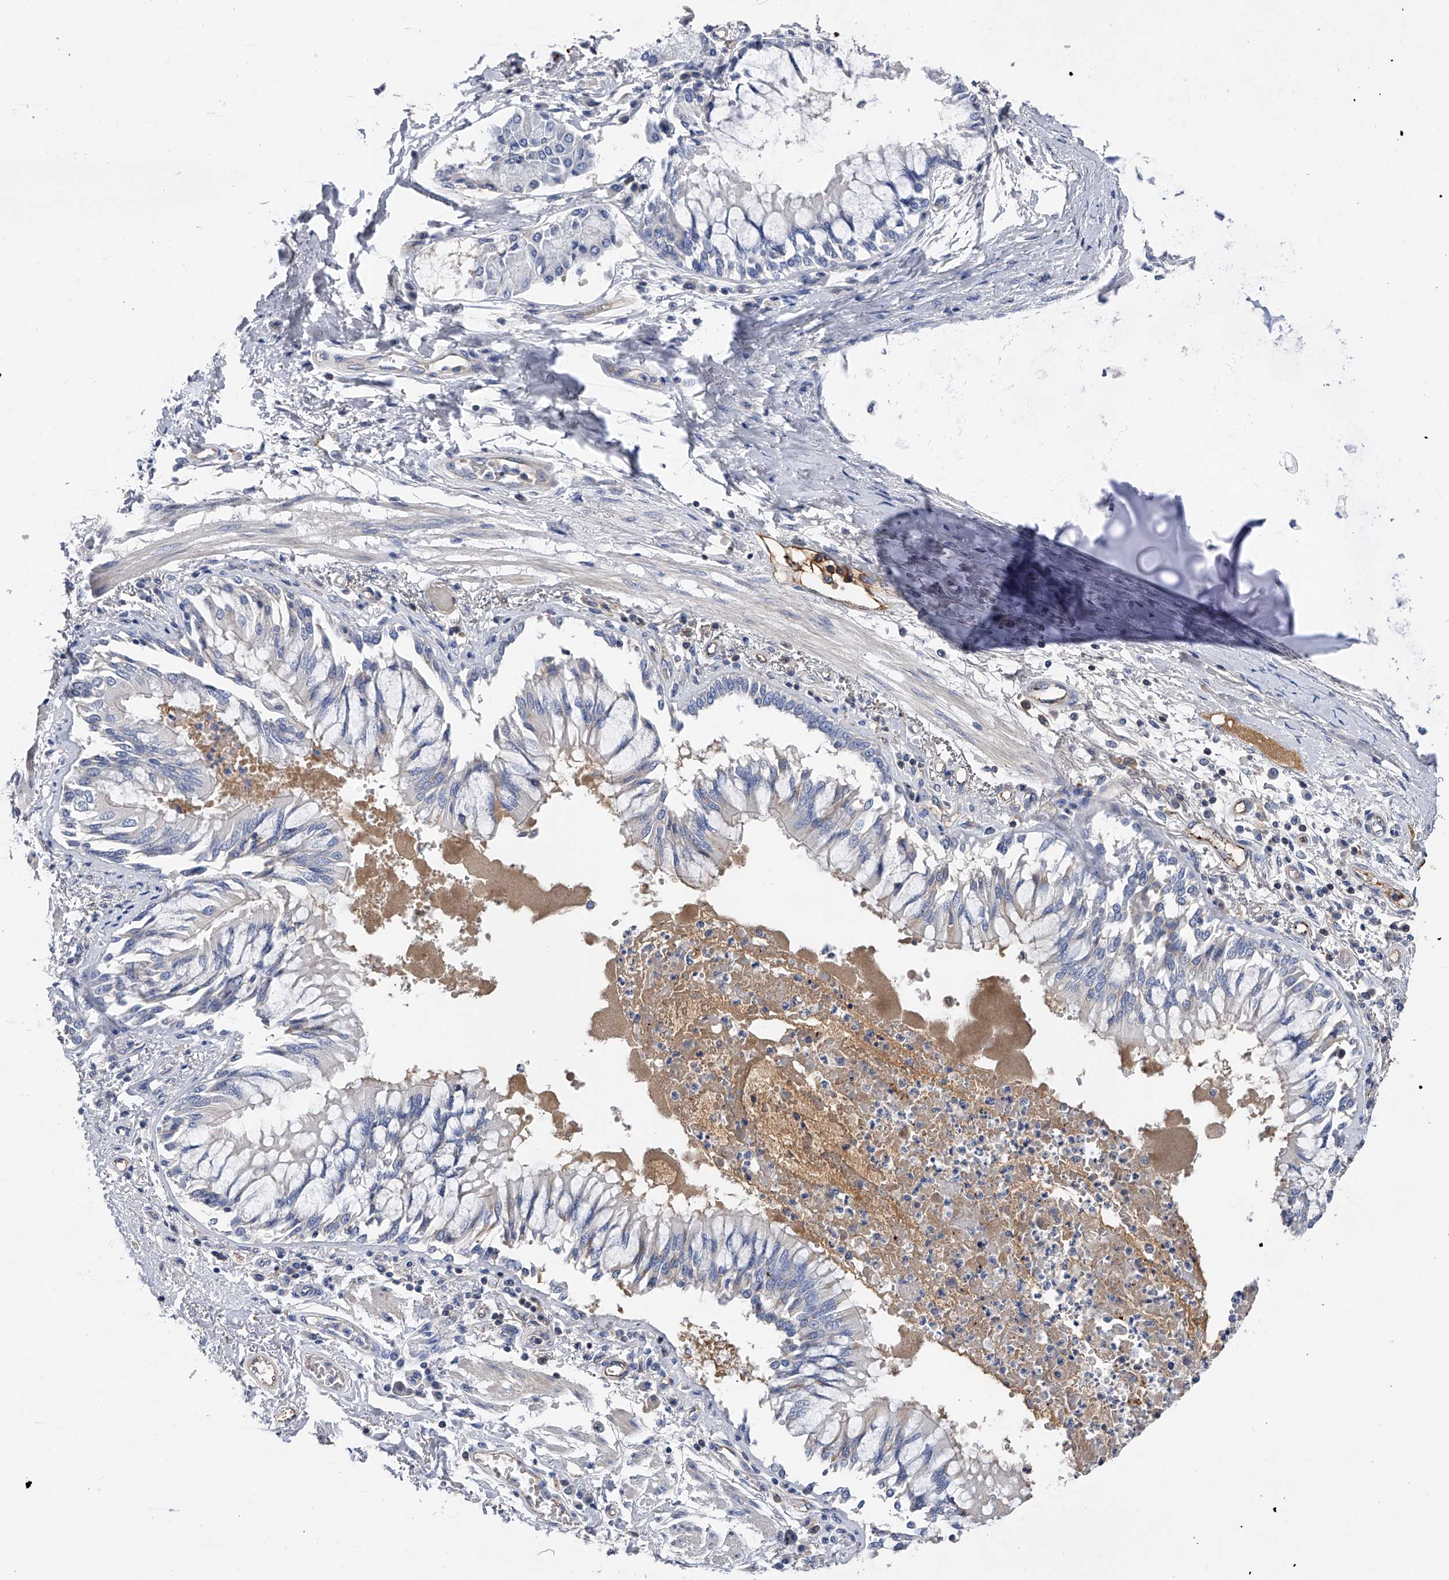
{"staining": {"intensity": "weak", "quantity": "25%-75%", "location": "cytoplasmic/membranous"}, "tissue": "bronchus", "cell_type": "Respiratory epithelial cells", "image_type": "normal", "snomed": [{"axis": "morphology", "description": "Normal tissue, NOS"}, {"axis": "topography", "description": "Cartilage tissue"}, {"axis": "topography", "description": "Bronchus"}, {"axis": "topography", "description": "Lung"}], "caption": "Protein analysis of normal bronchus reveals weak cytoplasmic/membranous staining in about 25%-75% of respiratory epithelial cells.", "gene": "RWDD2A", "patient": {"sex": "female", "age": 49}}